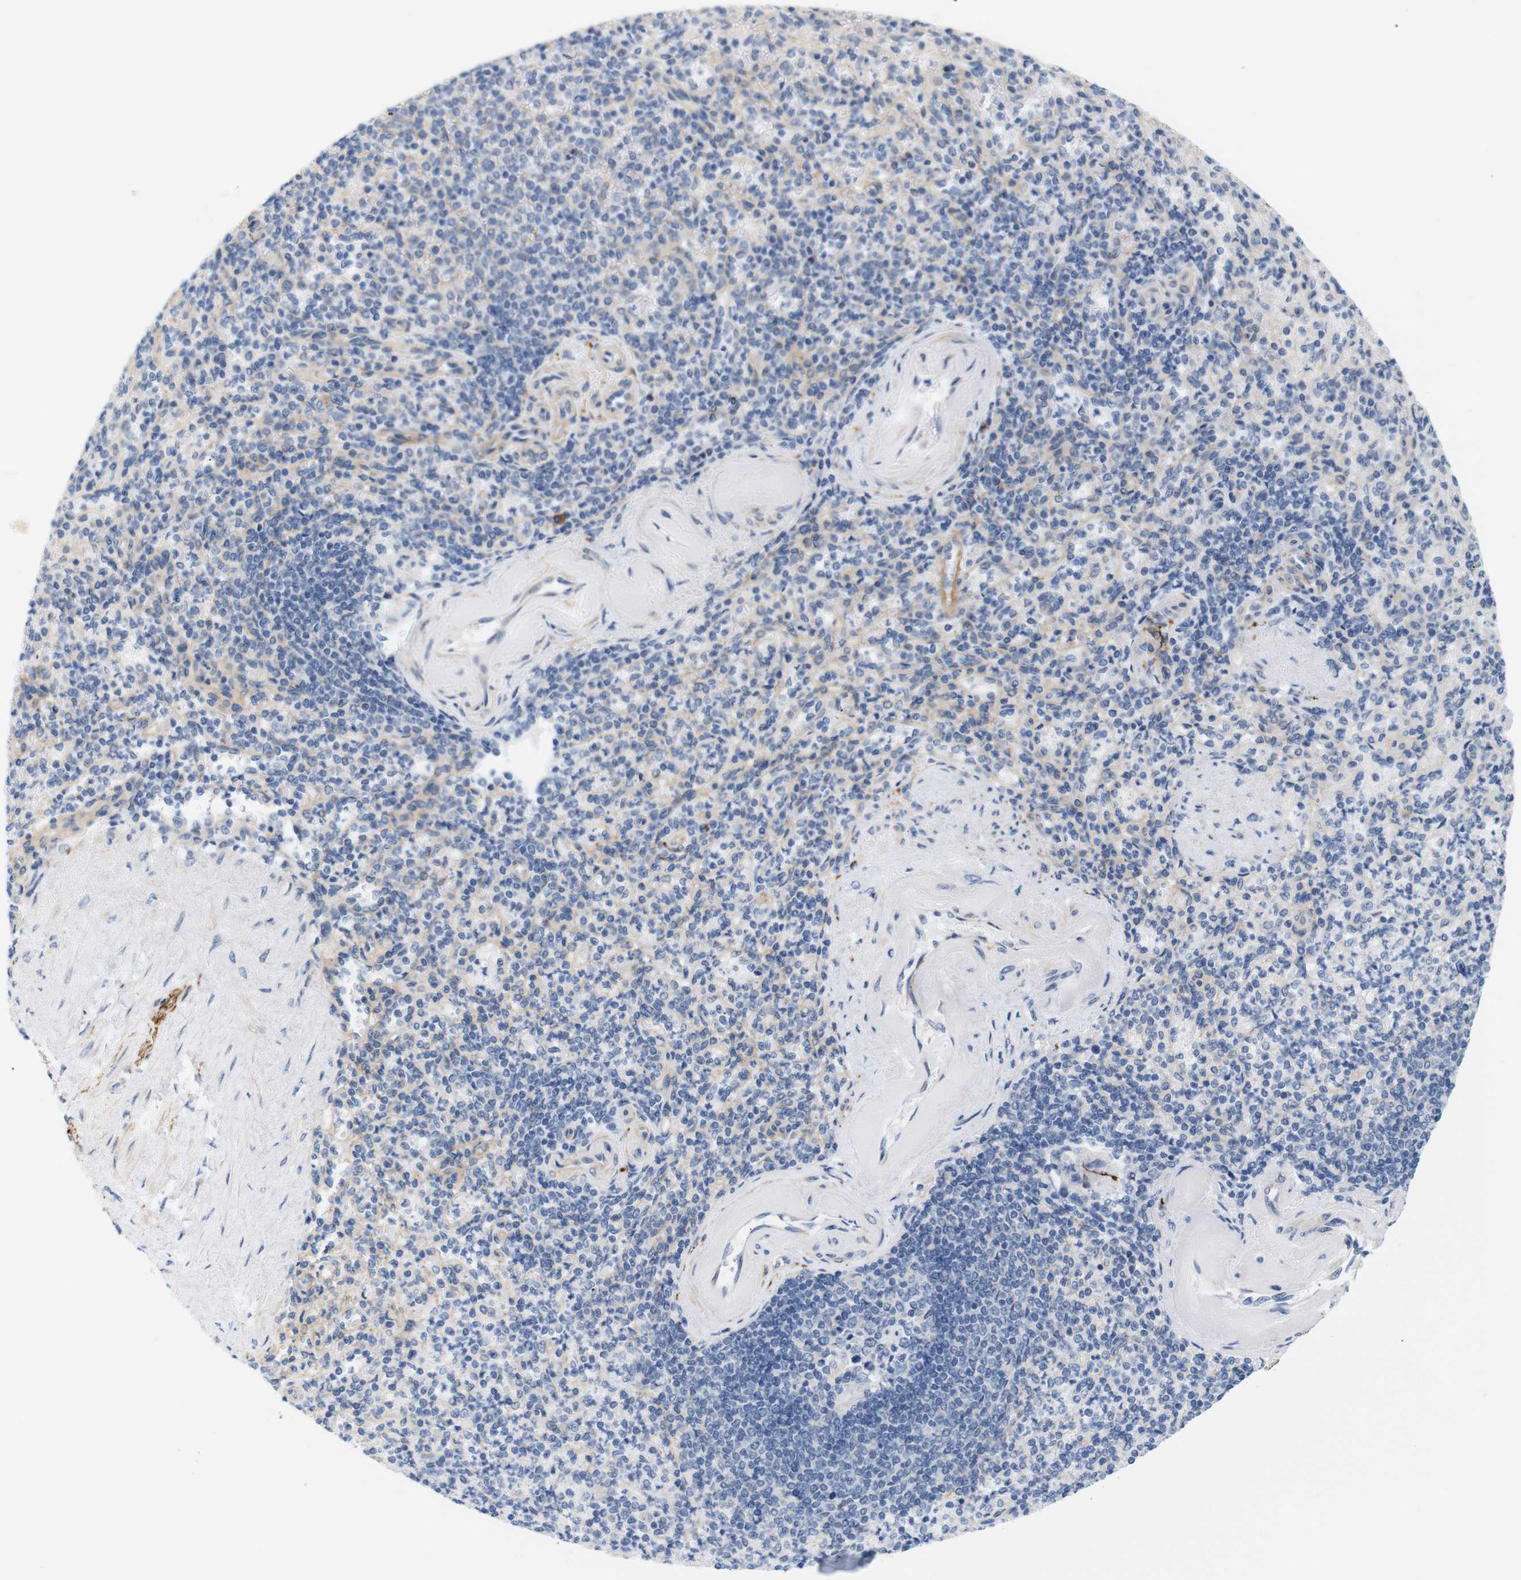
{"staining": {"intensity": "negative", "quantity": "none", "location": "none"}, "tissue": "spleen", "cell_type": "Cells in red pulp", "image_type": "normal", "snomed": [{"axis": "morphology", "description": "Normal tissue, NOS"}, {"axis": "topography", "description": "Spleen"}], "caption": "This photomicrograph is of benign spleen stained with IHC to label a protein in brown with the nuclei are counter-stained blue. There is no positivity in cells in red pulp.", "gene": "STMN3", "patient": {"sex": "female", "age": 74}}